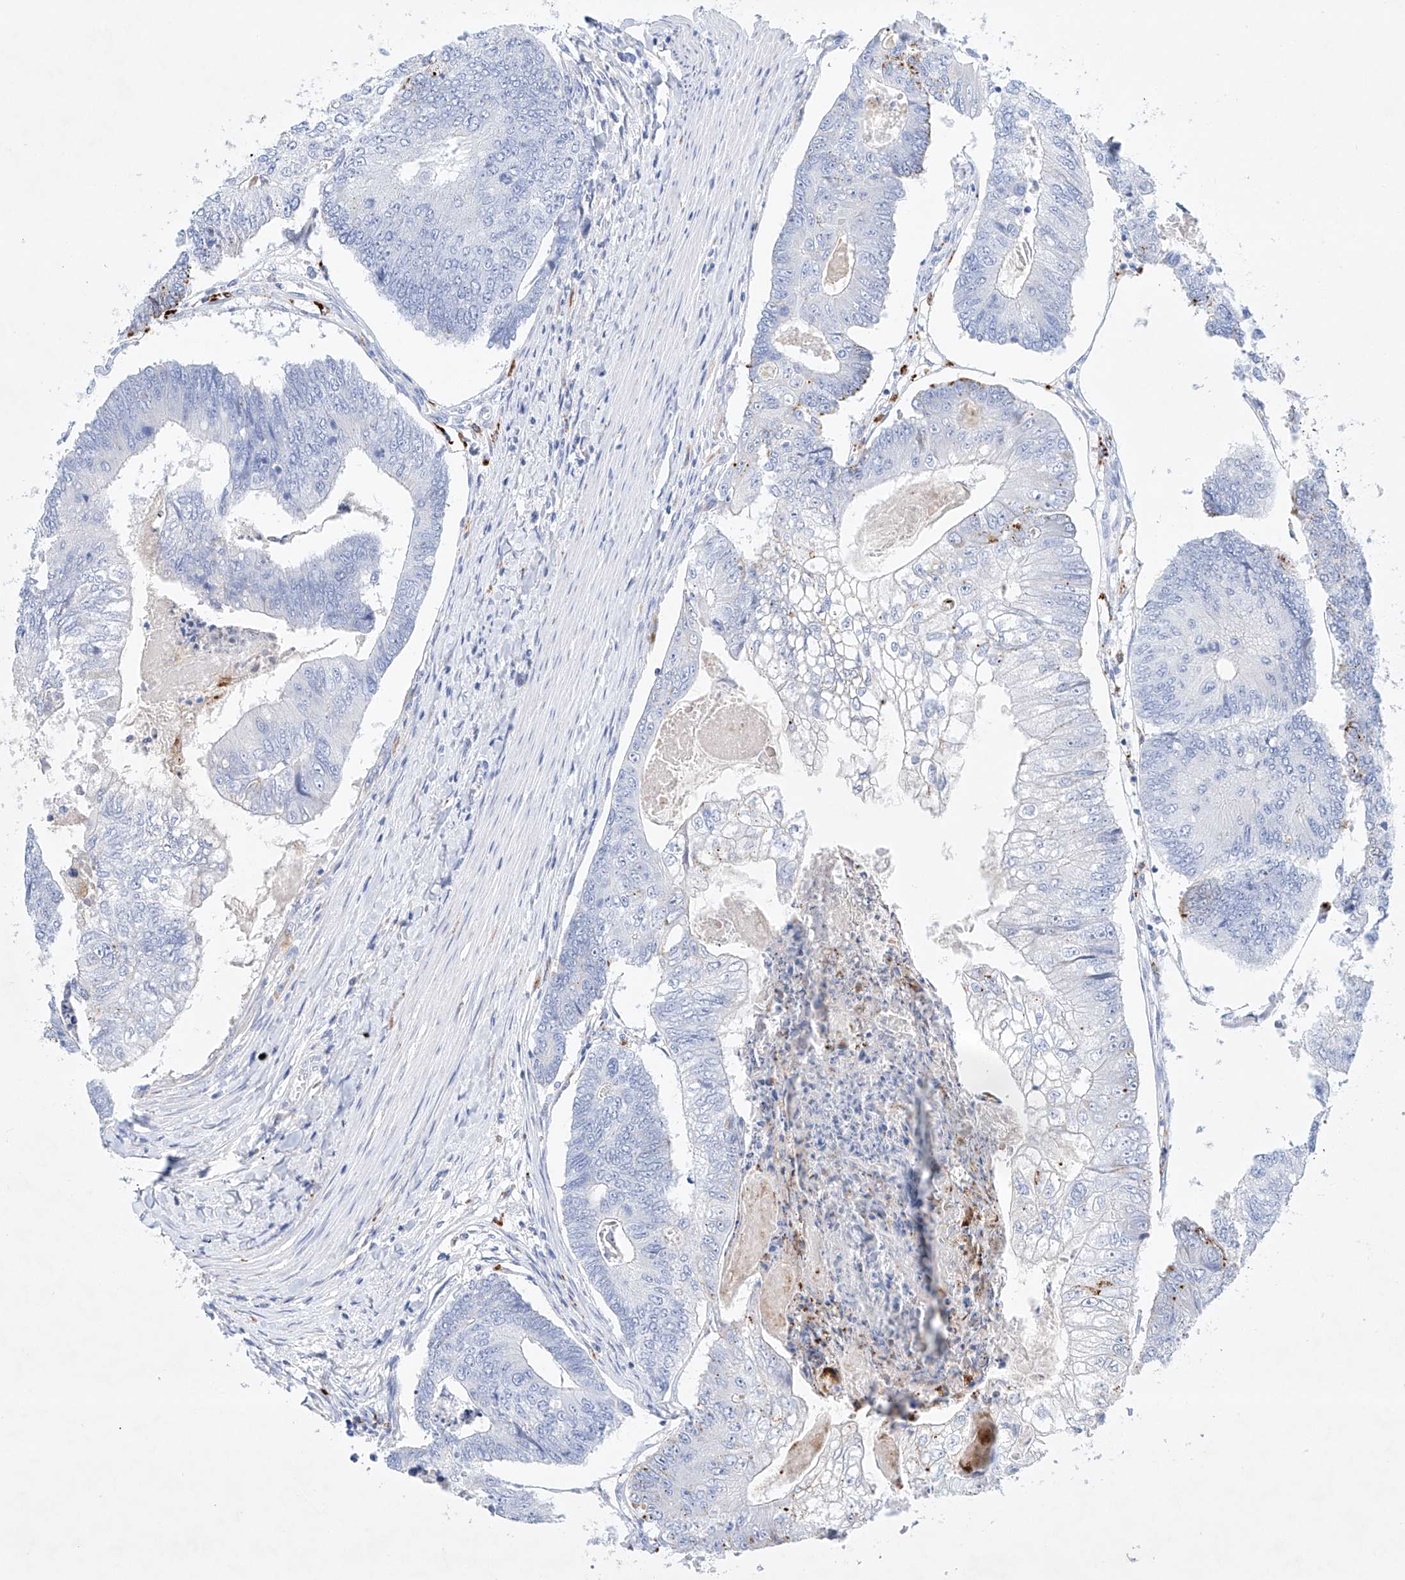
{"staining": {"intensity": "negative", "quantity": "none", "location": "none"}, "tissue": "colorectal cancer", "cell_type": "Tumor cells", "image_type": "cancer", "snomed": [{"axis": "morphology", "description": "Adenocarcinoma, NOS"}, {"axis": "topography", "description": "Colon"}], "caption": "Immunohistochemistry (IHC) photomicrograph of neoplastic tissue: human colorectal cancer (adenocarcinoma) stained with DAB reveals no significant protein positivity in tumor cells.", "gene": "LURAP1", "patient": {"sex": "female", "age": 67}}